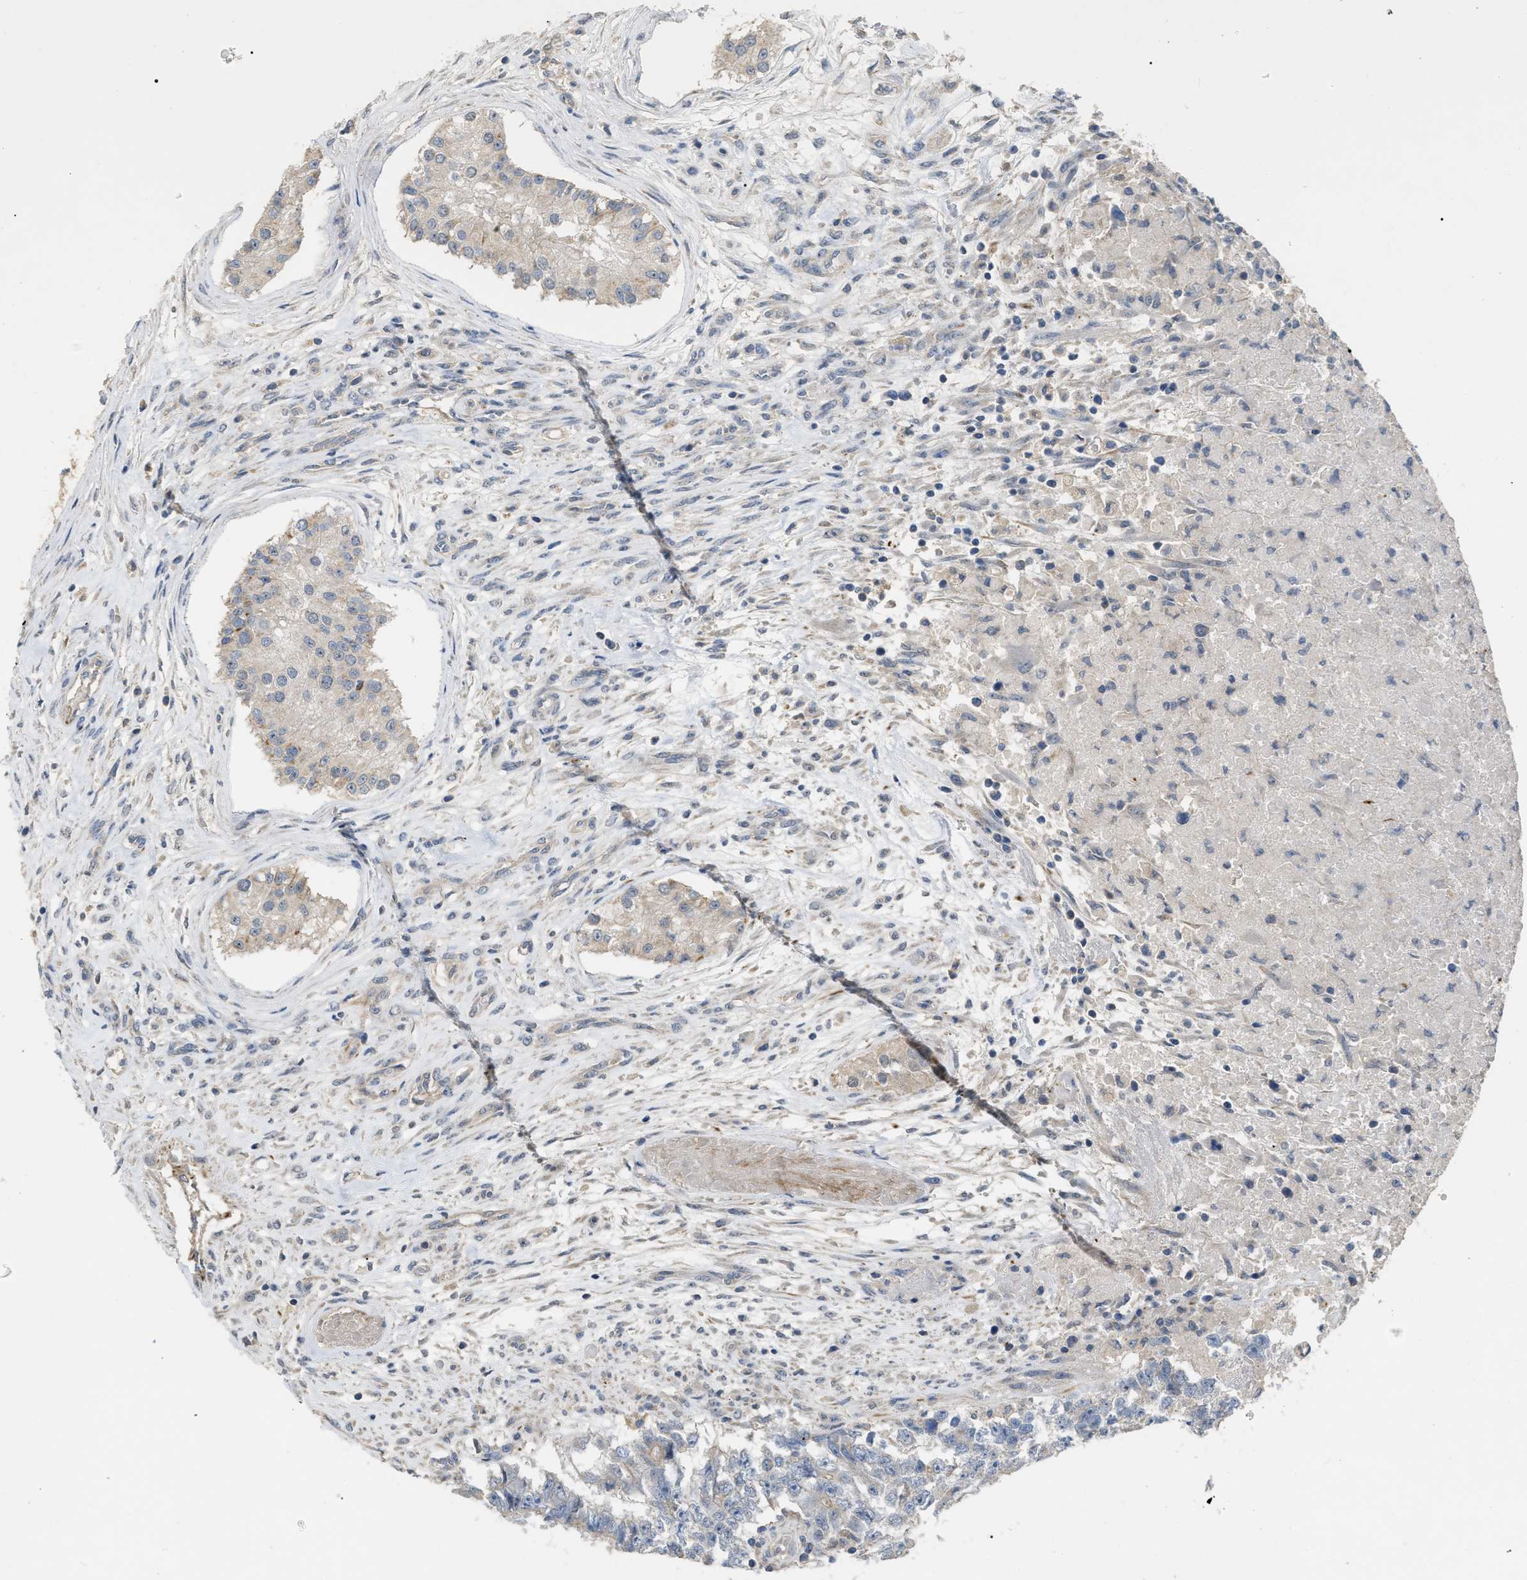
{"staining": {"intensity": "negative", "quantity": "none", "location": "none"}, "tissue": "testis cancer", "cell_type": "Tumor cells", "image_type": "cancer", "snomed": [{"axis": "morphology", "description": "Carcinoma, Embryonal, NOS"}, {"axis": "topography", "description": "Testis"}], "caption": "An immunohistochemistry histopathology image of testis embryonal carcinoma is shown. There is no staining in tumor cells of testis embryonal carcinoma. (Brightfield microscopy of DAB immunohistochemistry (IHC) at high magnification).", "gene": "DHX58", "patient": {"sex": "male", "age": 25}}